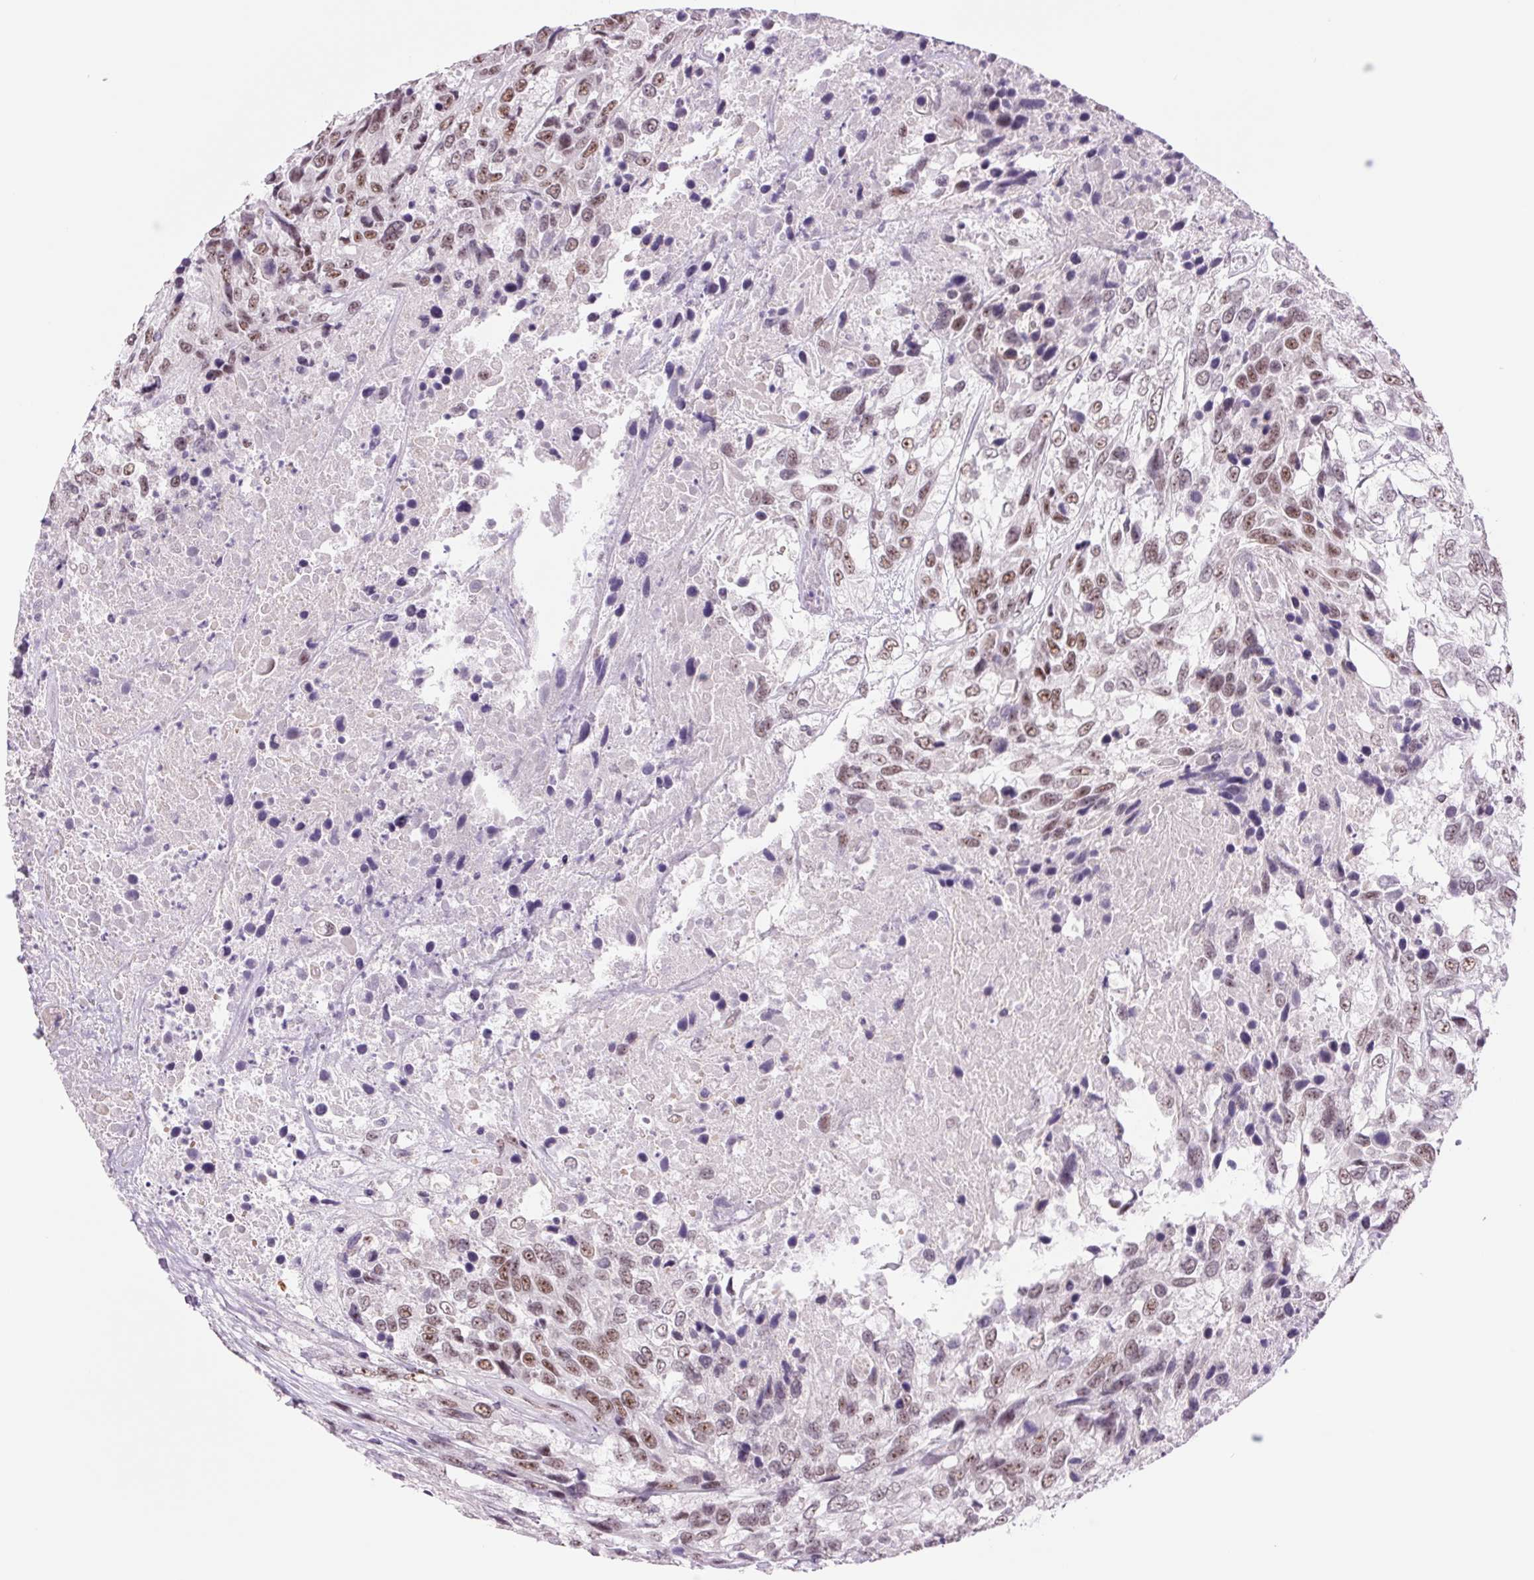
{"staining": {"intensity": "weak", "quantity": ">75%", "location": "nuclear"}, "tissue": "urothelial cancer", "cell_type": "Tumor cells", "image_type": "cancer", "snomed": [{"axis": "morphology", "description": "Urothelial carcinoma, High grade"}, {"axis": "topography", "description": "Urinary bladder"}], "caption": "Immunohistochemical staining of urothelial carcinoma (high-grade) reveals weak nuclear protein staining in about >75% of tumor cells.", "gene": "ZC3H14", "patient": {"sex": "female", "age": 70}}